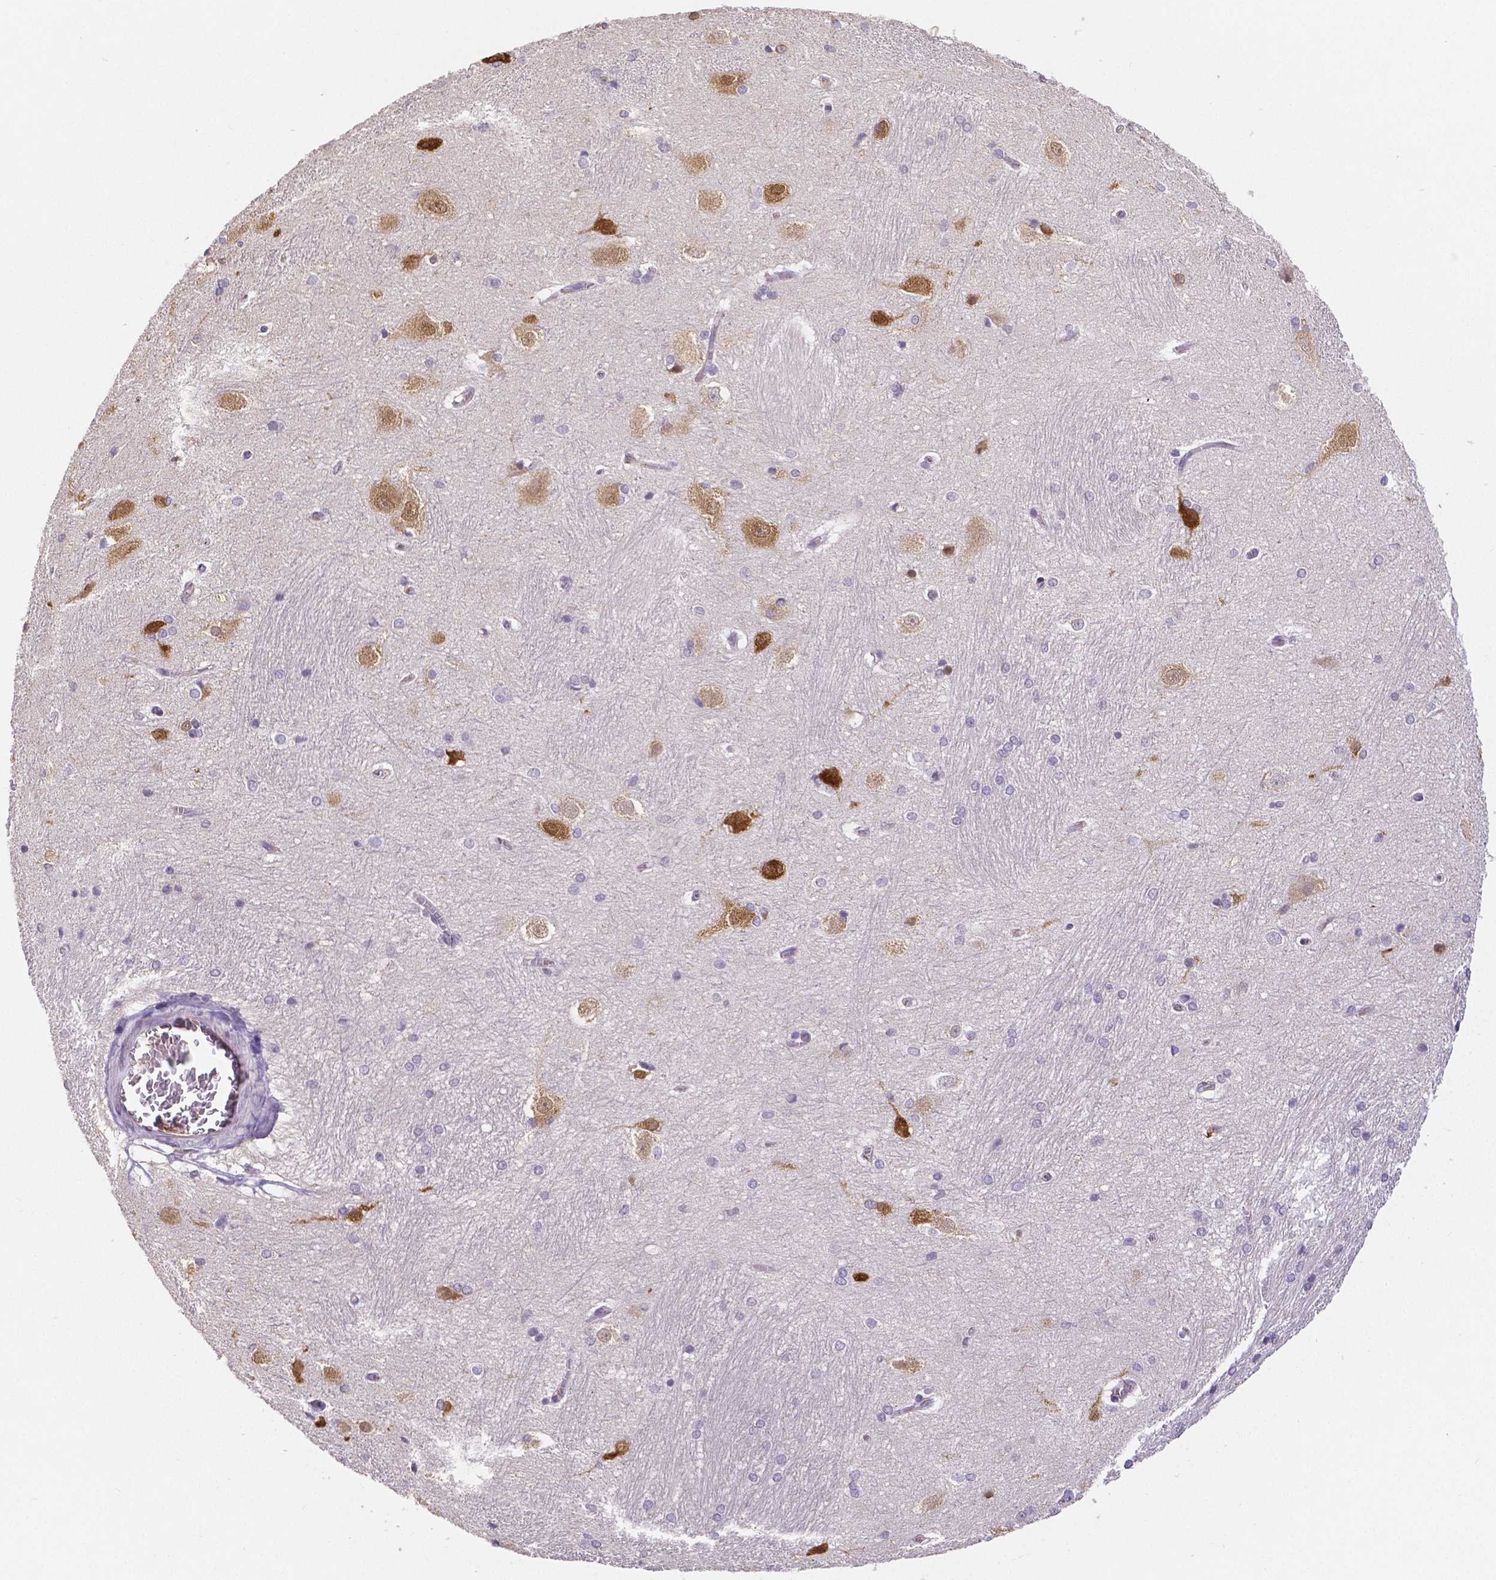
{"staining": {"intensity": "negative", "quantity": "none", "location": "none"}, "tissue": "hippocampus", "cell_type": "Glial cells", "image_type": "normal", "snomed": [{"axis": "morphology", "description": "Normal tissue, NOS"}, {"axis": "topography", "description": "Cerebral cortex"}, {"axis": "topography", "description": "Hippocampus"}], "caption": "DAB (3,3'-diaminobenzidine) immunohistochemical staining of normal hippocampus demonstrates no significant staining in glial cells. (Brightfield microscopy of DAB immunohistochemistry (IHC) at high magnification).", "gene": "ELAVL2", "patient": {"sex": "female", "age": 19}}